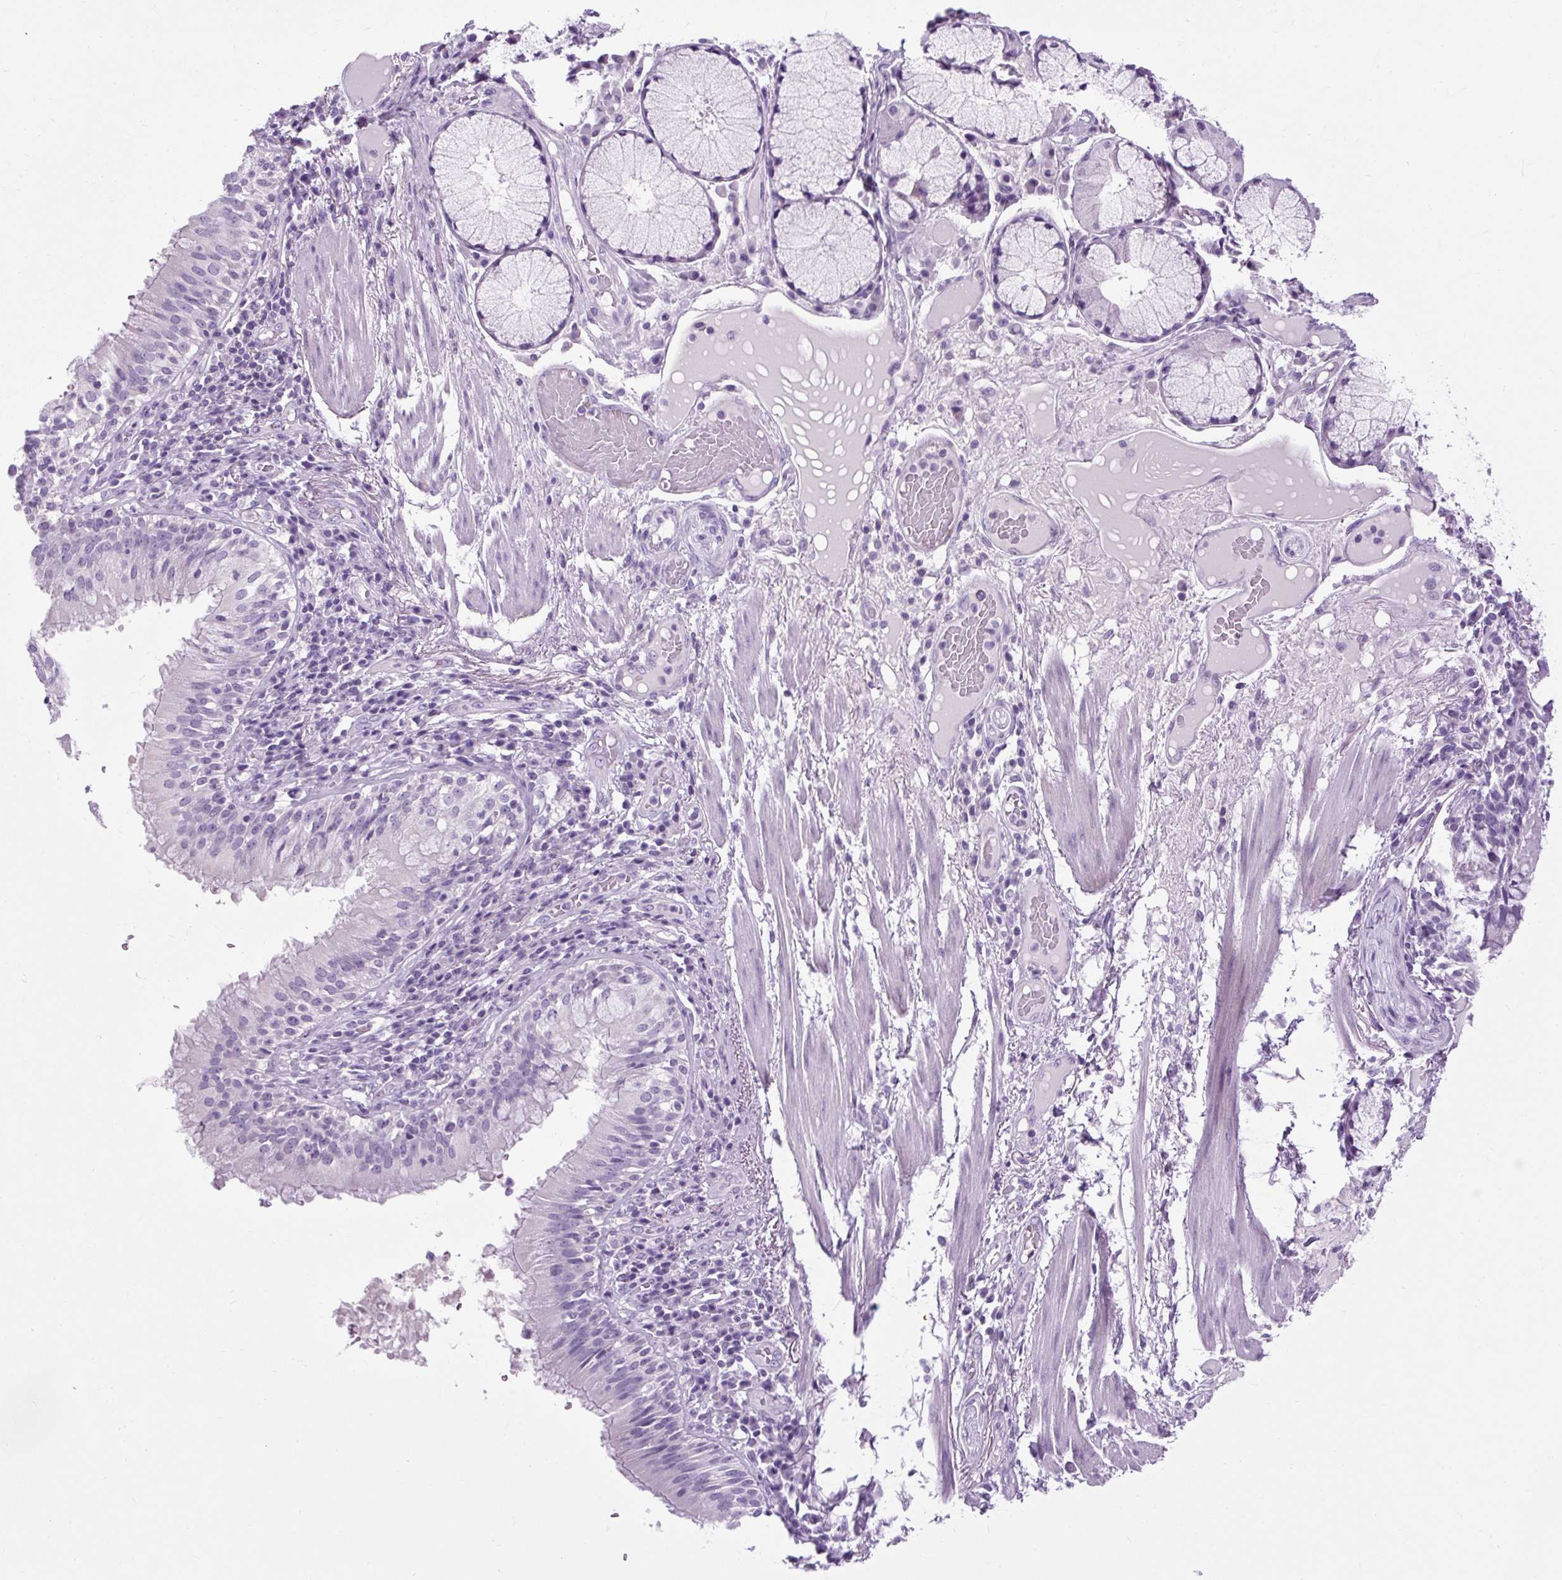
{"staining": {"intensity": "negative", "quantity": "none", "location": "none"}, "tissue": "soft tissue", "cell_type": "Chondrocytes", "image_type": "normal", "snomed": [{"axis": "morphology", "description": "Normal tissue, NOS"}, {"axis": "topography", "description": "Cartilage tissue"}, {"axis": "topography", "description": "Bronchus"}], "caption": "This is a photomicrograph of immunohistochemistry (IHC) staining of benign soft tissue, which shows no positivity in chondrocytes. The staining was performed using DAB to visualize the protein expression in brown, while the nuclei were stained in blue with hematoxylin (Magnification: 20x).", "gene": "B3GNT4", "patient": {"sex": "male", "age": 56}}